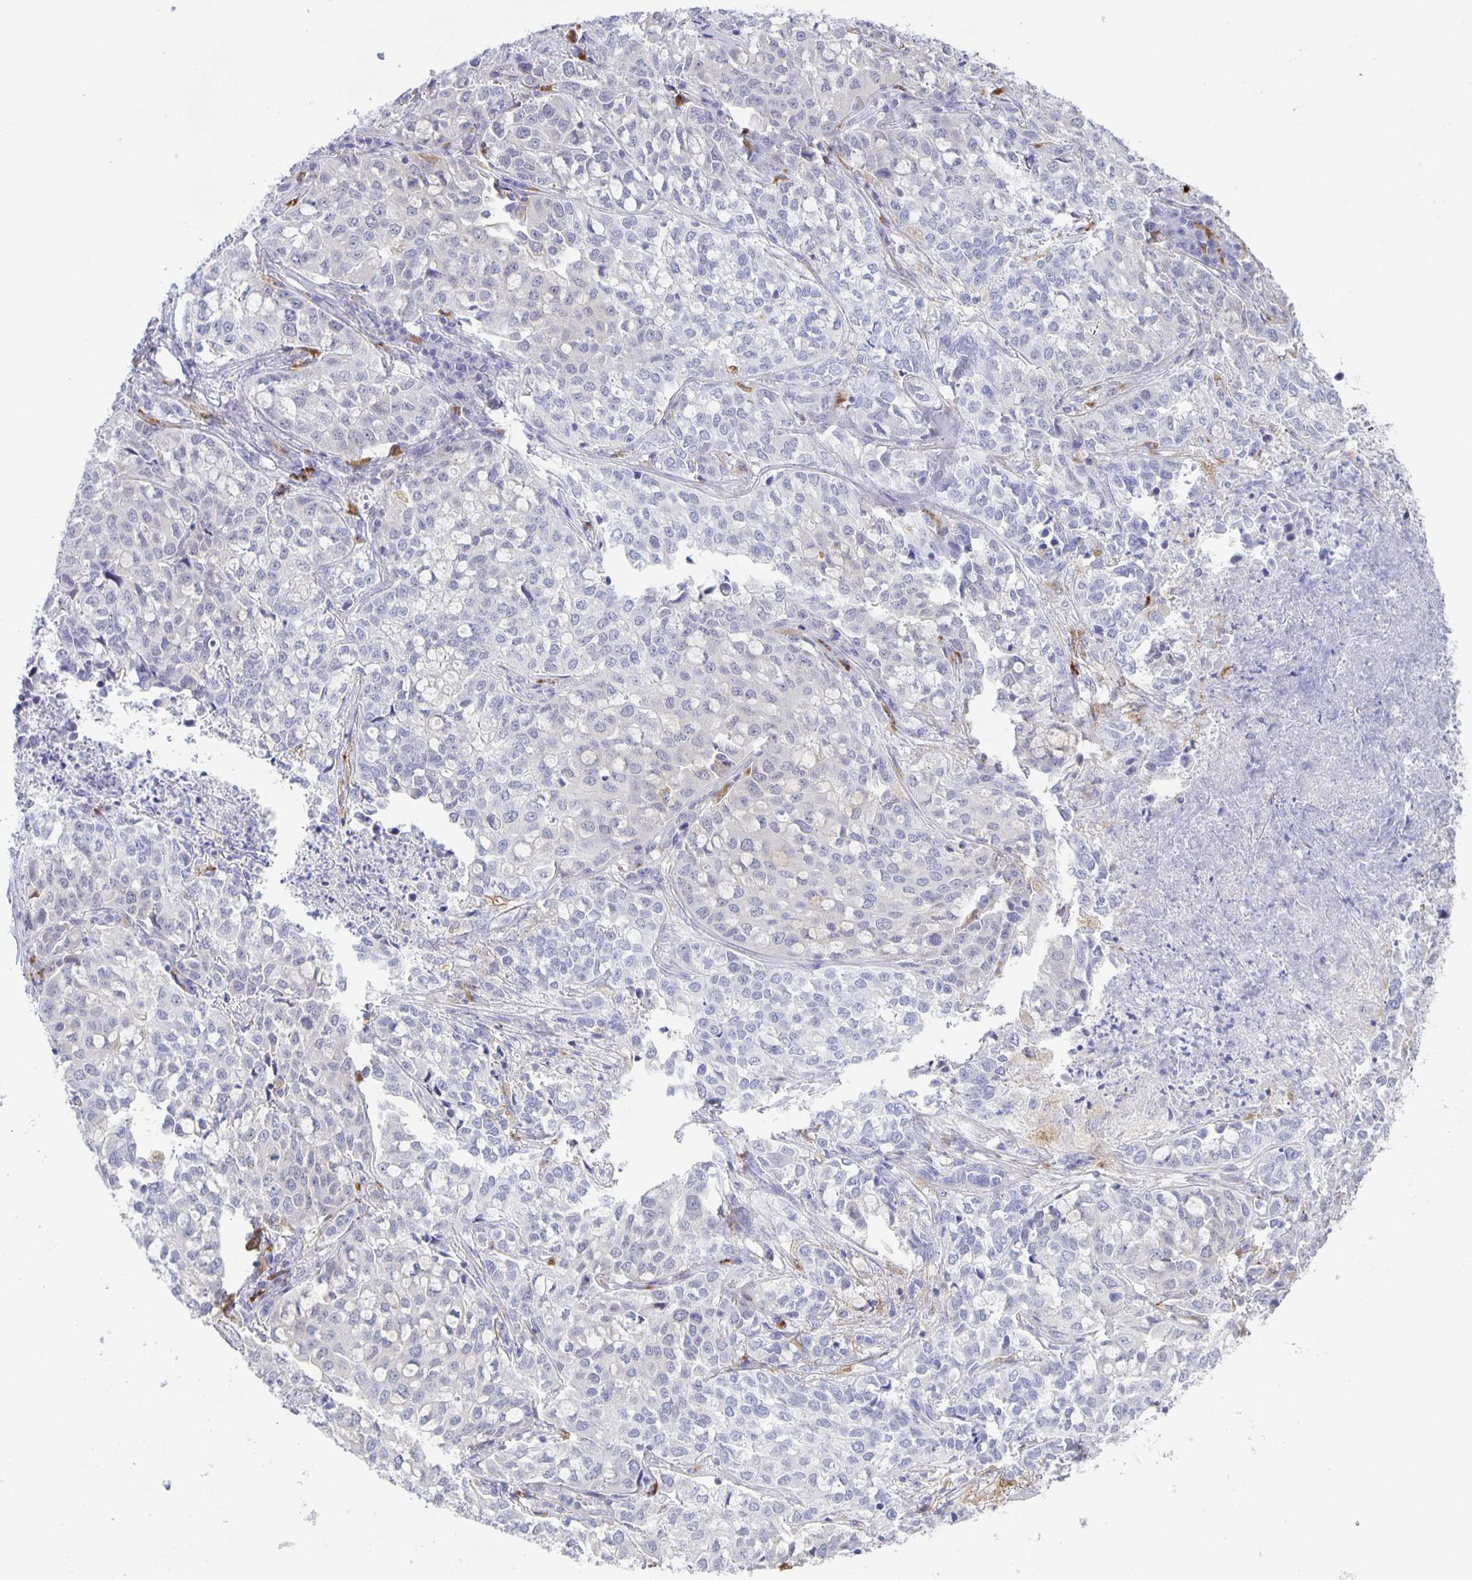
{"staining": {"intensity": "negative", "quantity": "none", "location": "none"}, "tissue": "lung cancer", "cell_type": "Tumor cells", "image_type": "cancer", "snomed": [{"axis": "morphology", "description": "Adenocarcinoma, NOS"}, {"axis": "morphology", "description": "Adenocarcinoma, metastatic, NOS"}, {"axis": "topography", "description": "Lymph node"}, {"axis": "topography", "description": "Lung"}], "caption": "This histopathology image is of lung cancer (metastatic adenocarcinoma) stained with immunohistochemistry (IHC) to label a protein in brown with the nuclei are counter-stained blue. There is no positivity in tumor cells.", "gene": "LIPA", "patient": {"sex": "female", "age": 65}}